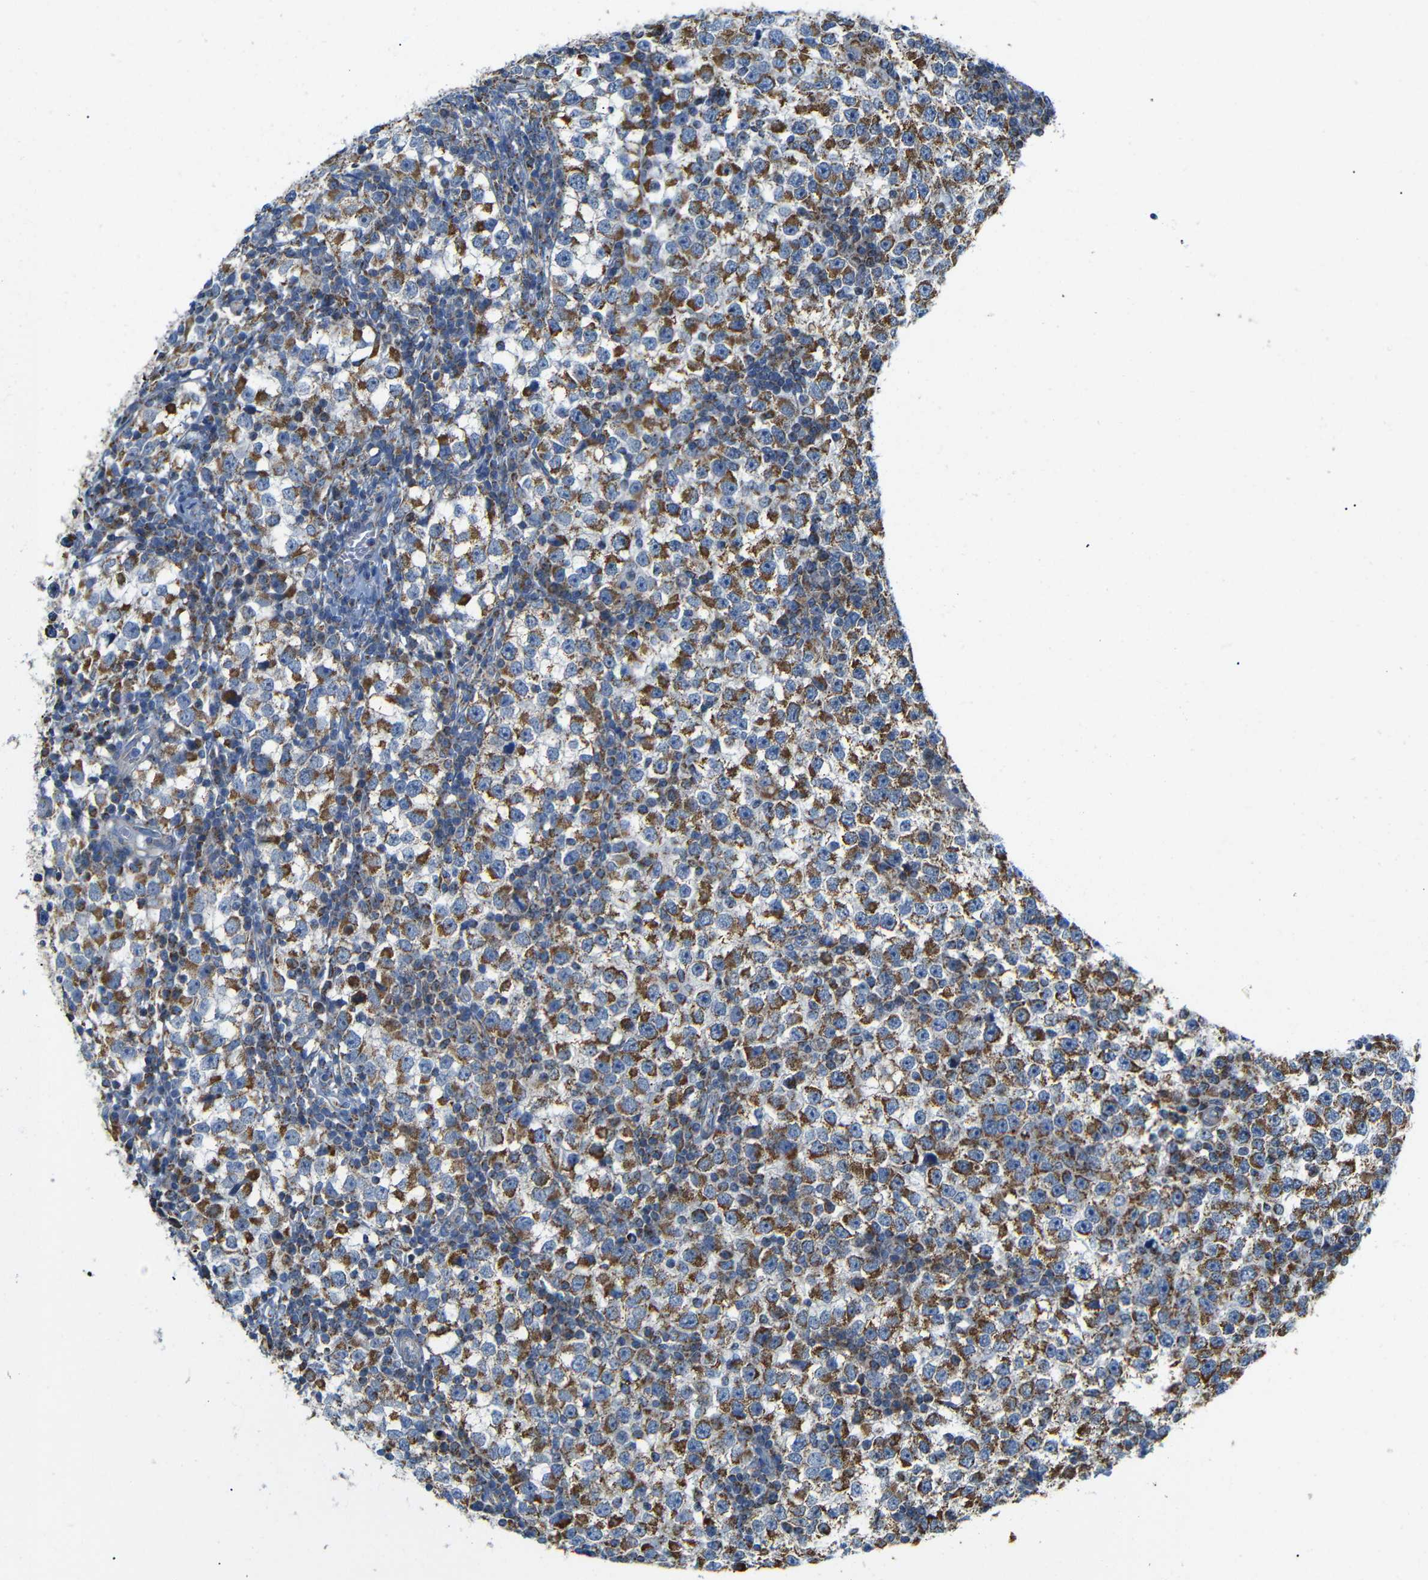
{"staining": {"intensity": "strong", "quantity": ">75%", "location": "cytoplasmic/membranous"}, "tissue": "testis cancer", "cell_type": "Tumor cells", "image_type": "cancer", "snomed": [{"axis": "morphology", "description": "Seminoma, NOS"}, {"axis": "topography", "description": "Testis"}], "caption": "A high amount of strong cytoplasmic/membranous expression is appreciated in about >75% of tumor cells in testis cancer (seminoma) tissue.", "gene": "FAM171B", "patient": {"sex": "male", "age": 65}}